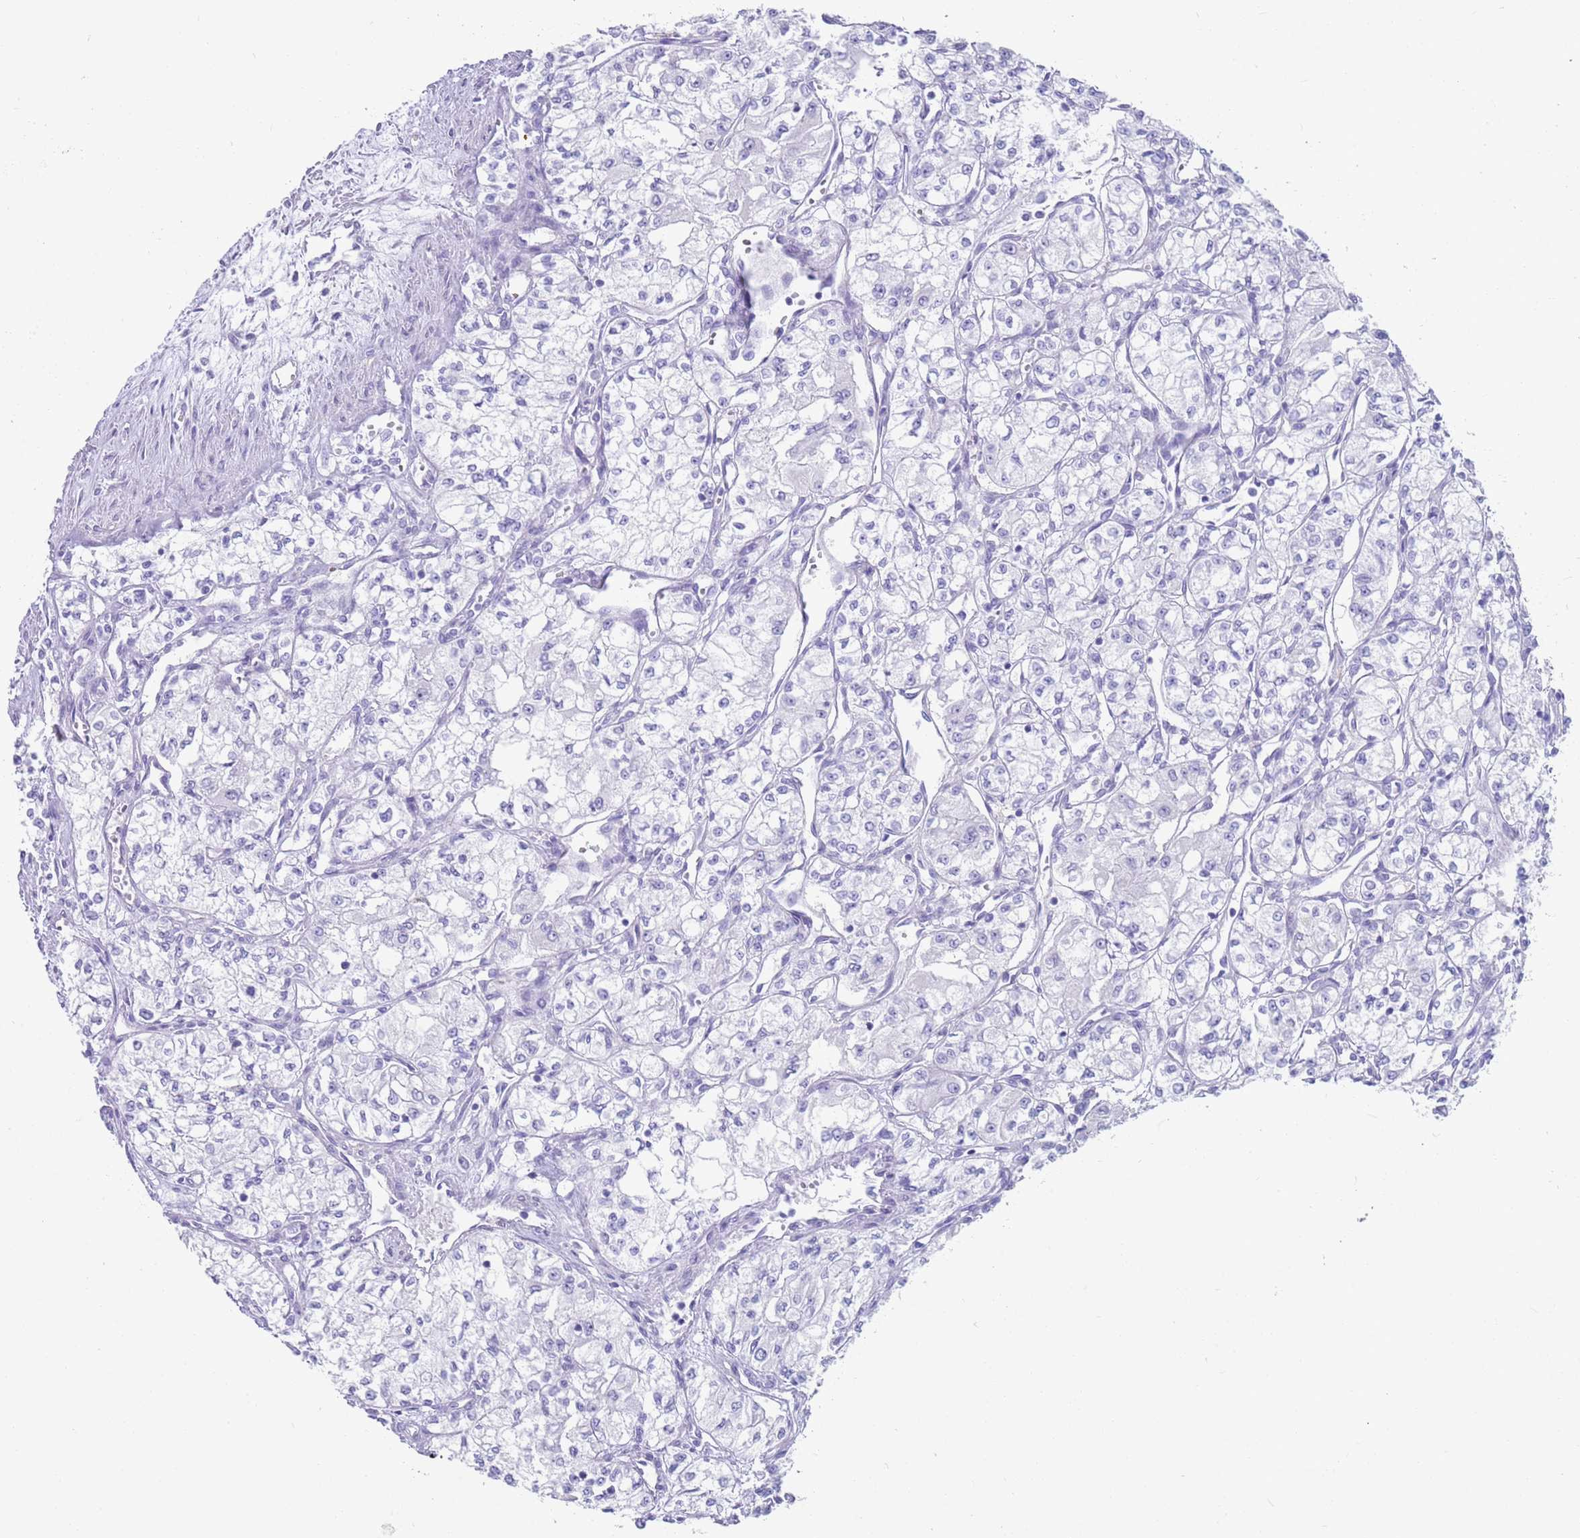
{"staining": {"intensity": "negative", "quantity": "none", "location": "none"}, "tissue": "renal cancer", "cell_type": "Tumor cells", "image_type": "cancer", "snomed": [{"axis": "morphology", "description": "Adenocarcinoma, NOS"}, {"axis": "topography", "description": "Kidney"}], "caption": "The photomicrograph exhibits no significant positivity in tumor cells of renal cancer.", "gene": "CPXM2", "patient": {"sex": "male", "age": 59}}